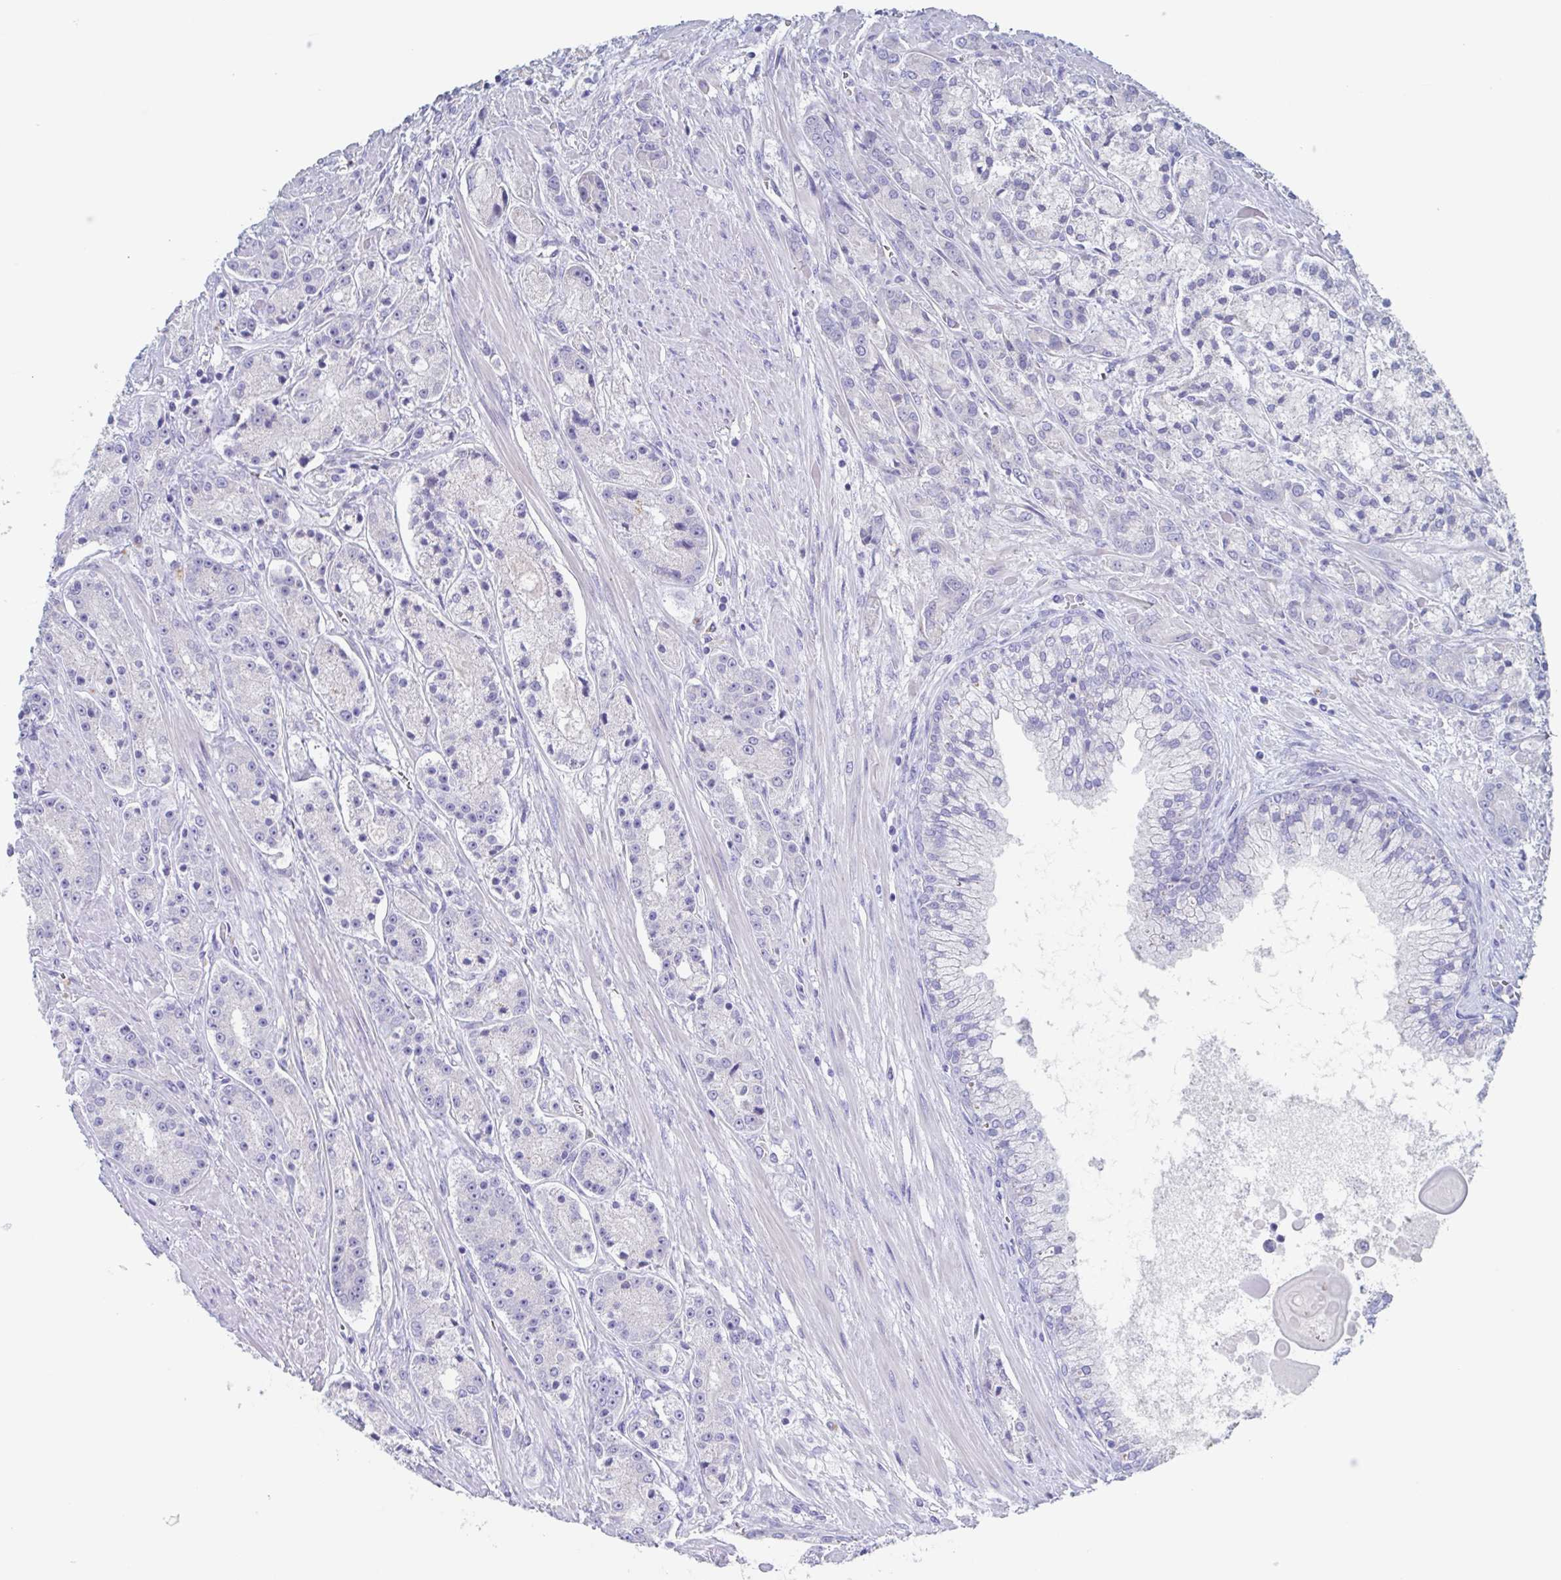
{"staining": {"intensity": "negative", "quantity": "none", "location": "none"}, "tissue": "prostate cancer", "cell_type": "Tumor cells", "image_type": "cancer", "snomed": [{"axis": "morphology", "description": "Adenocarcinoma, High grade"}, {"axis": "topography", "description": "Prostate"}], "caption": "A micrograph of human prostate cancer is negative for staining in tumor cells.", "gene": "NOXRED1", "patient": {"sex": "male", "age": 67}}